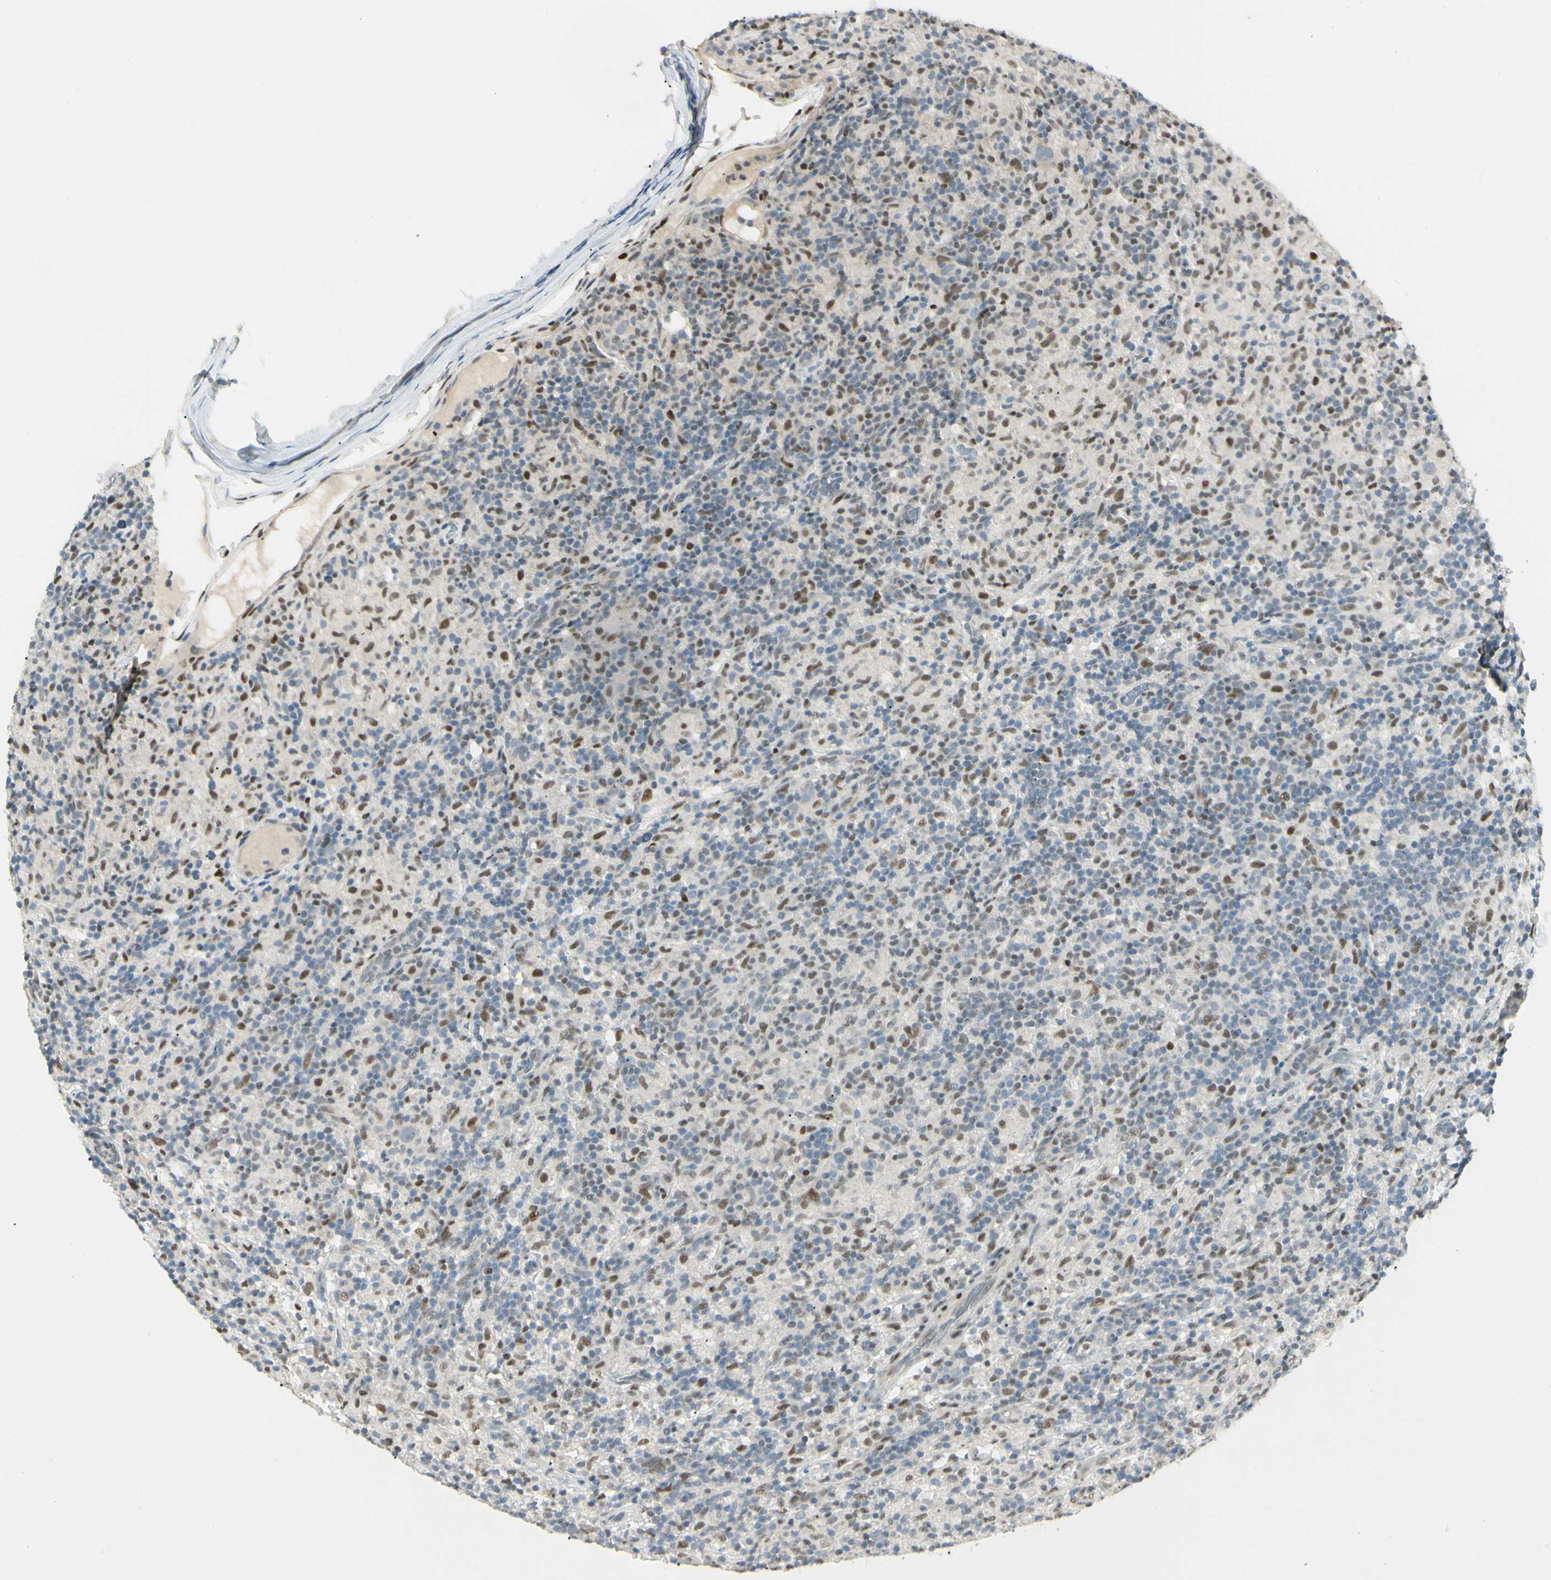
{"staining": {"intensity": "negative", "quantity": "none", "location": "none"}, "tissue": "lymphoma", "cell_type": "Tumor cells", "image_type": "cancer", "snomed": [{"axis": "morphology", "description": "Hodgkin's disease, NOS"}, {"axis": "topography", "description": "Lymph node"}], "caption": "A micrograph of human lymphoma is negative for staining in tumor cells.", "gene": "ATXN1", "patient": {"sex": "male", "age": 70}}